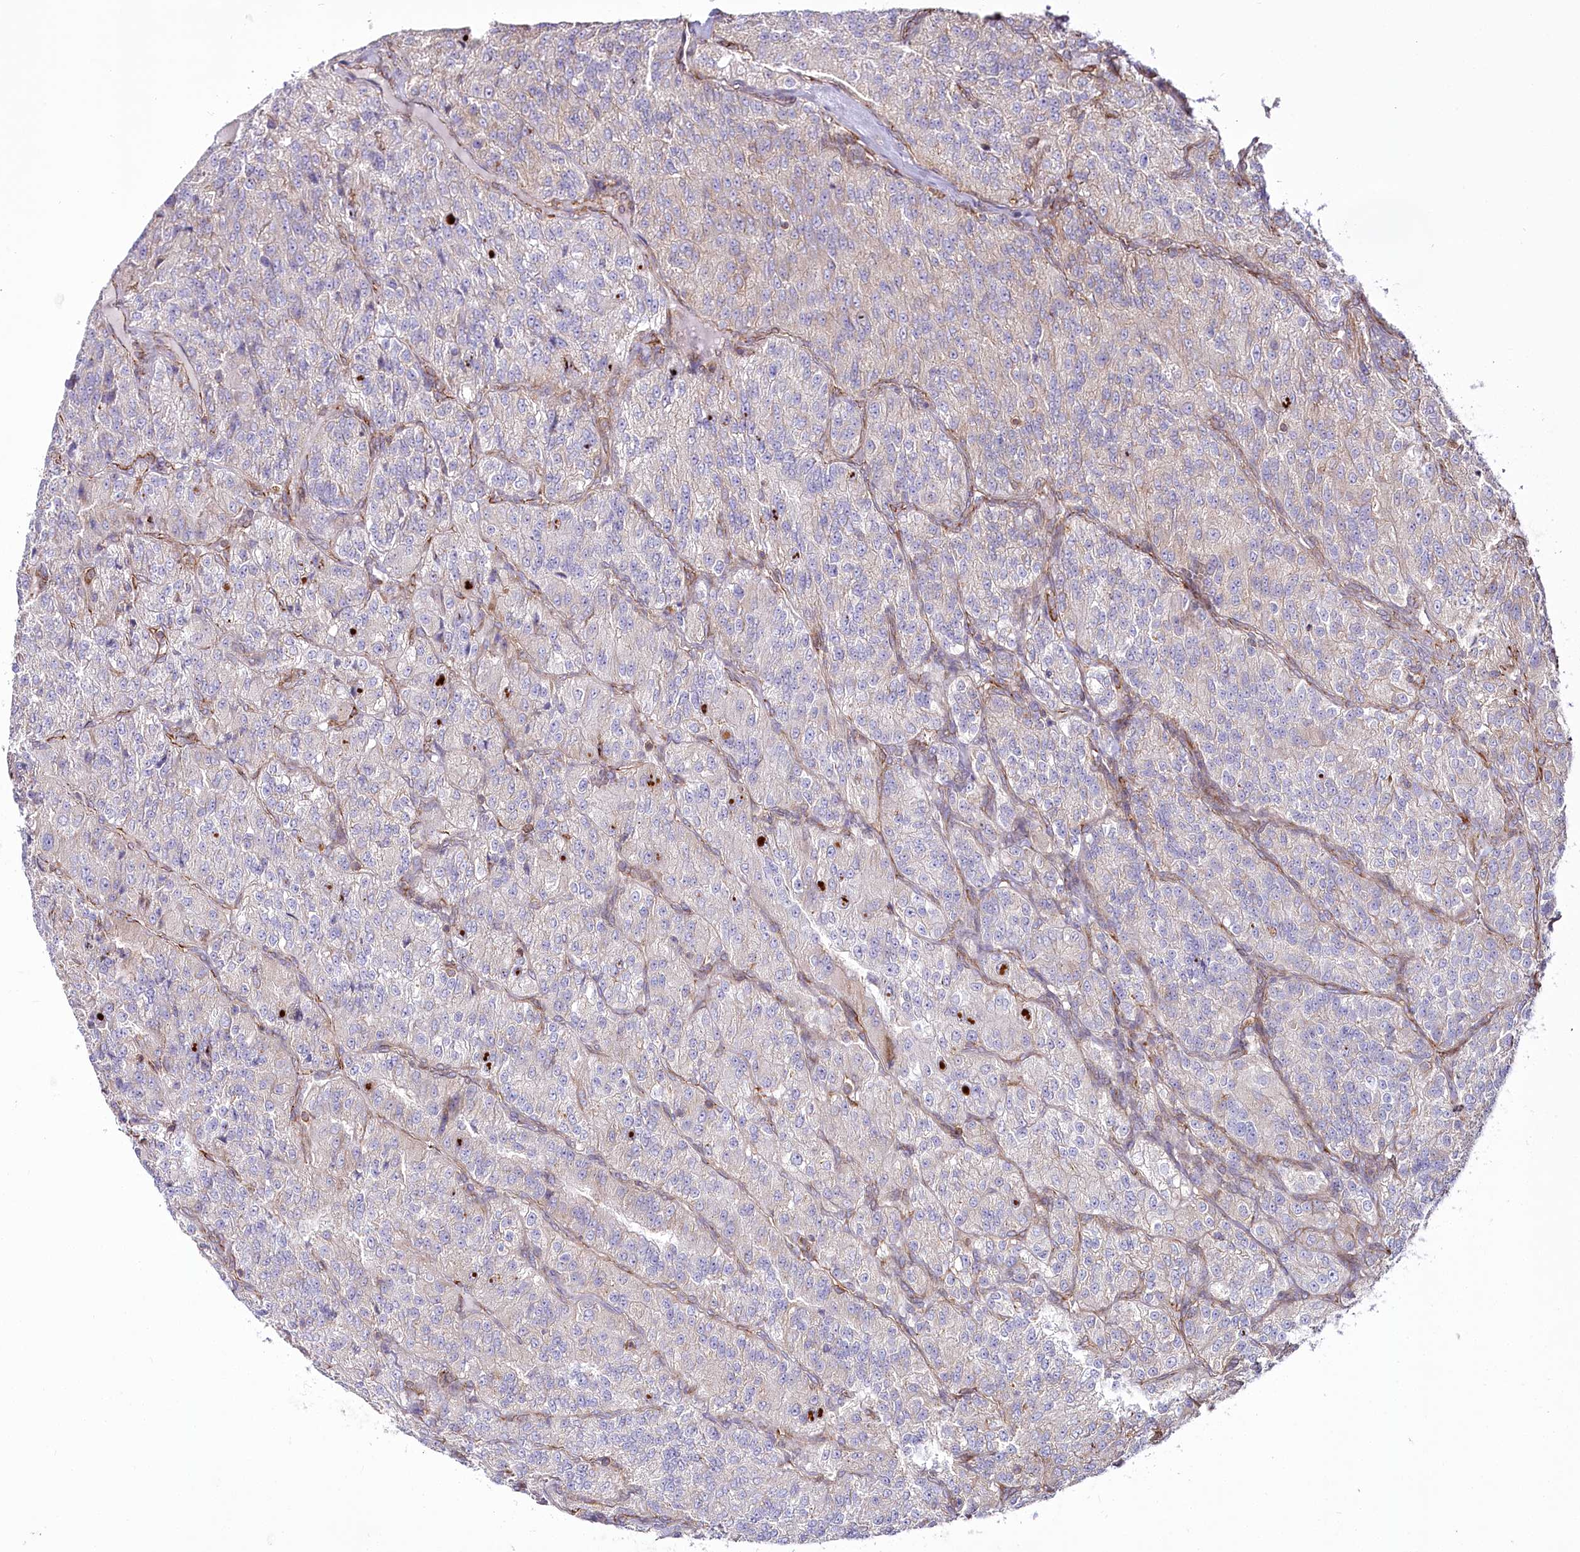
{"staining": {"intensity": "negative", "quantity": "none", "location": "none"}, "tissue": "renal cancer", "cell_type": "Tumor cells", "image_type": "cancer", "snomed": [{"axis": "morphology", "description": "Adenocarcinoma, NOS"}, {"axis": "topography", "description": "Kidney"}], "caption": "This is an immunohistochemistry (IHC) histopathology image of renal cancer (adenocarcinoma). There is no positivity in tumor cells.", "gene": "POGLUT1", "patient": {"sex": "female", "age": 63}}